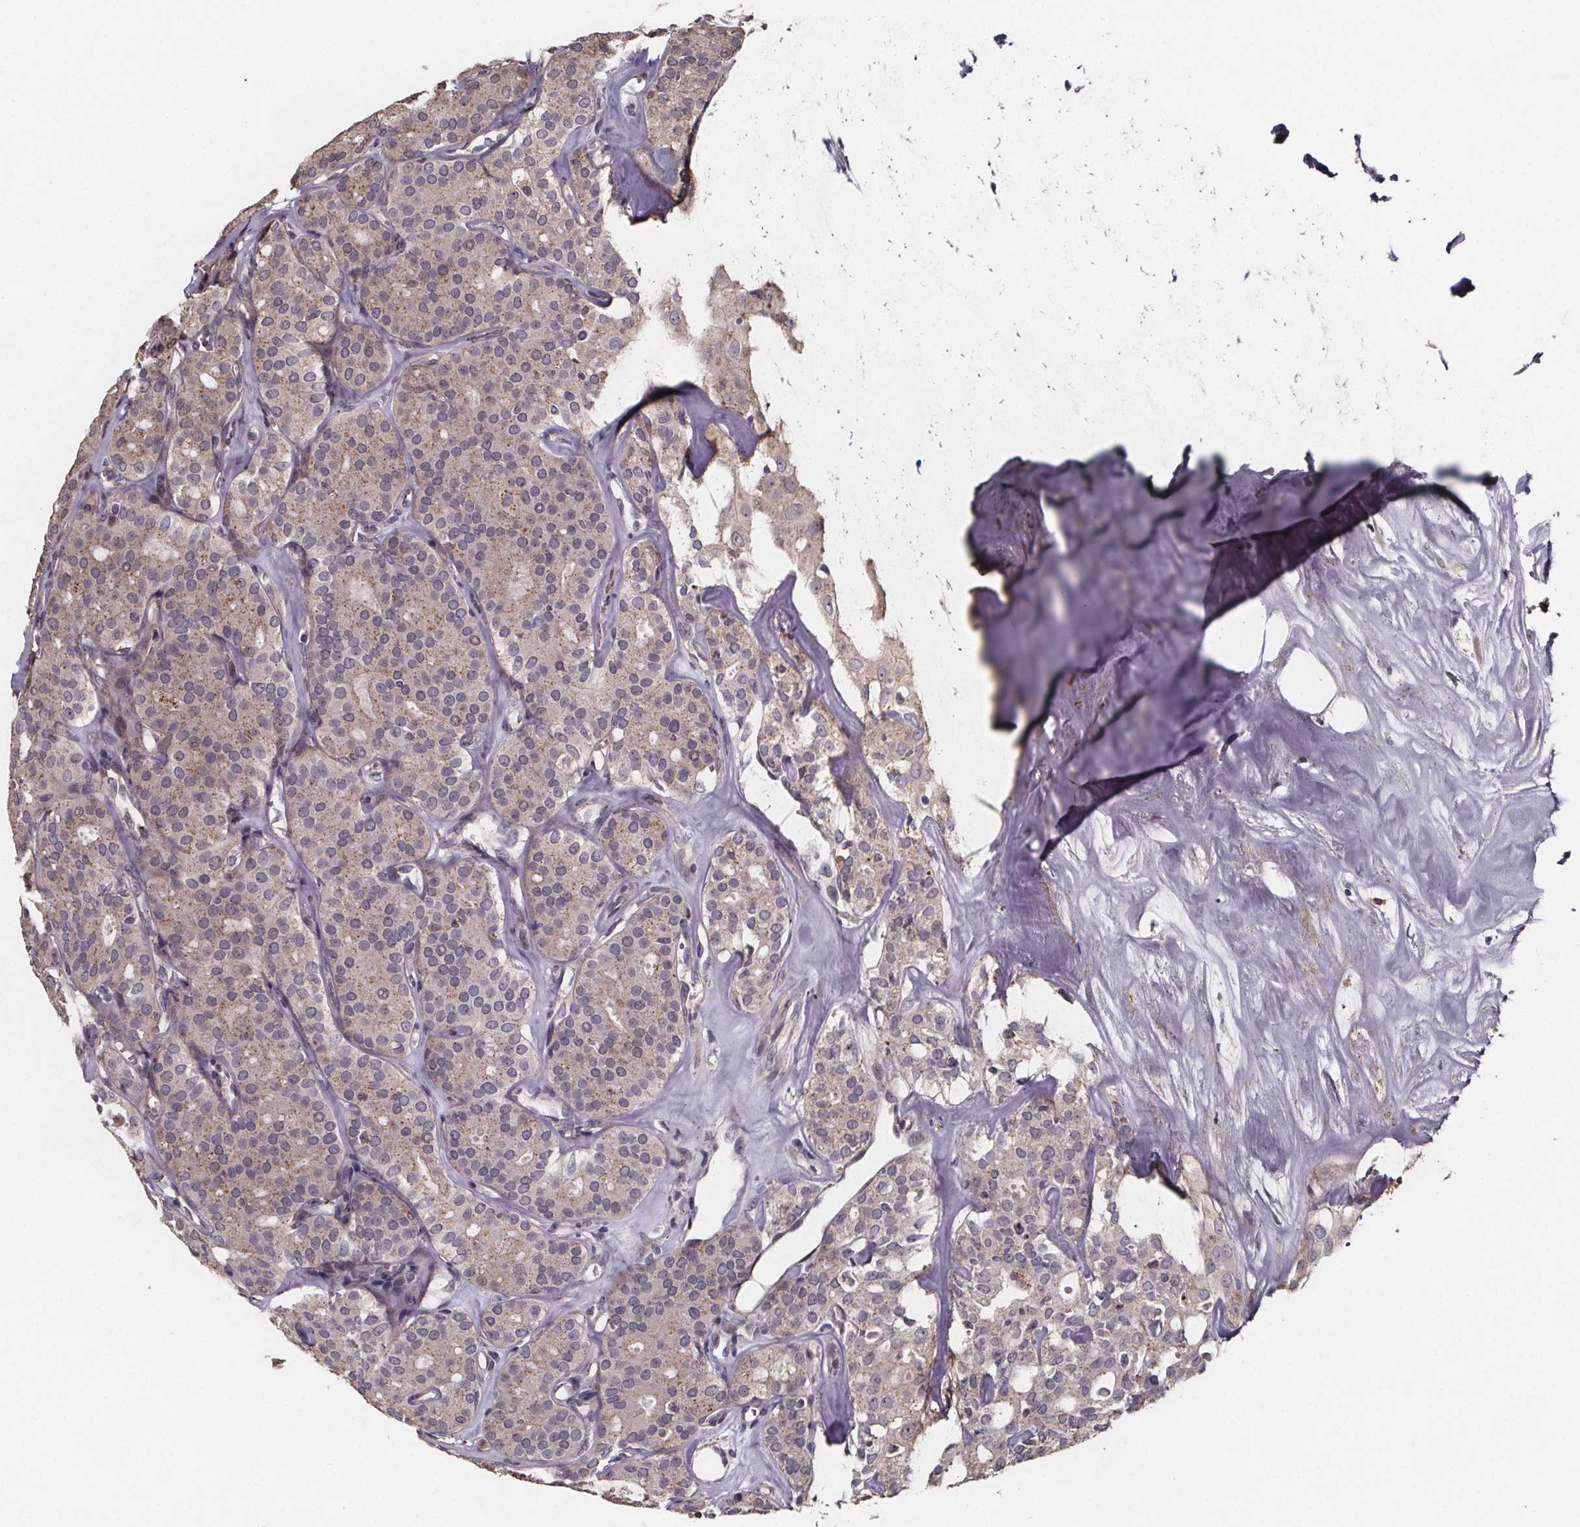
{"staining": {"intensity": "moderate", "quantity": "<25%", "location": "cytoplasmic/membranous"}, "tissue": "thyroid cancer", "cell_type": "Tumor cells", "image_type": "cancer", "snomed": [{"axis": "morphology", "description": "Follicular adenoma carcinoma, NOS"}, {"axis": "topography", "description": "Thyroid gland"}], "caption": "This image shows immunohistochemistry staining of human follicular adenoma carcinoma (thyroid), with low moderate cytoplasmic/membranous positivity in about <25% of tumor cells.", "gene": "ZNF879", "patient": {"sex": "male", "age": 75}}